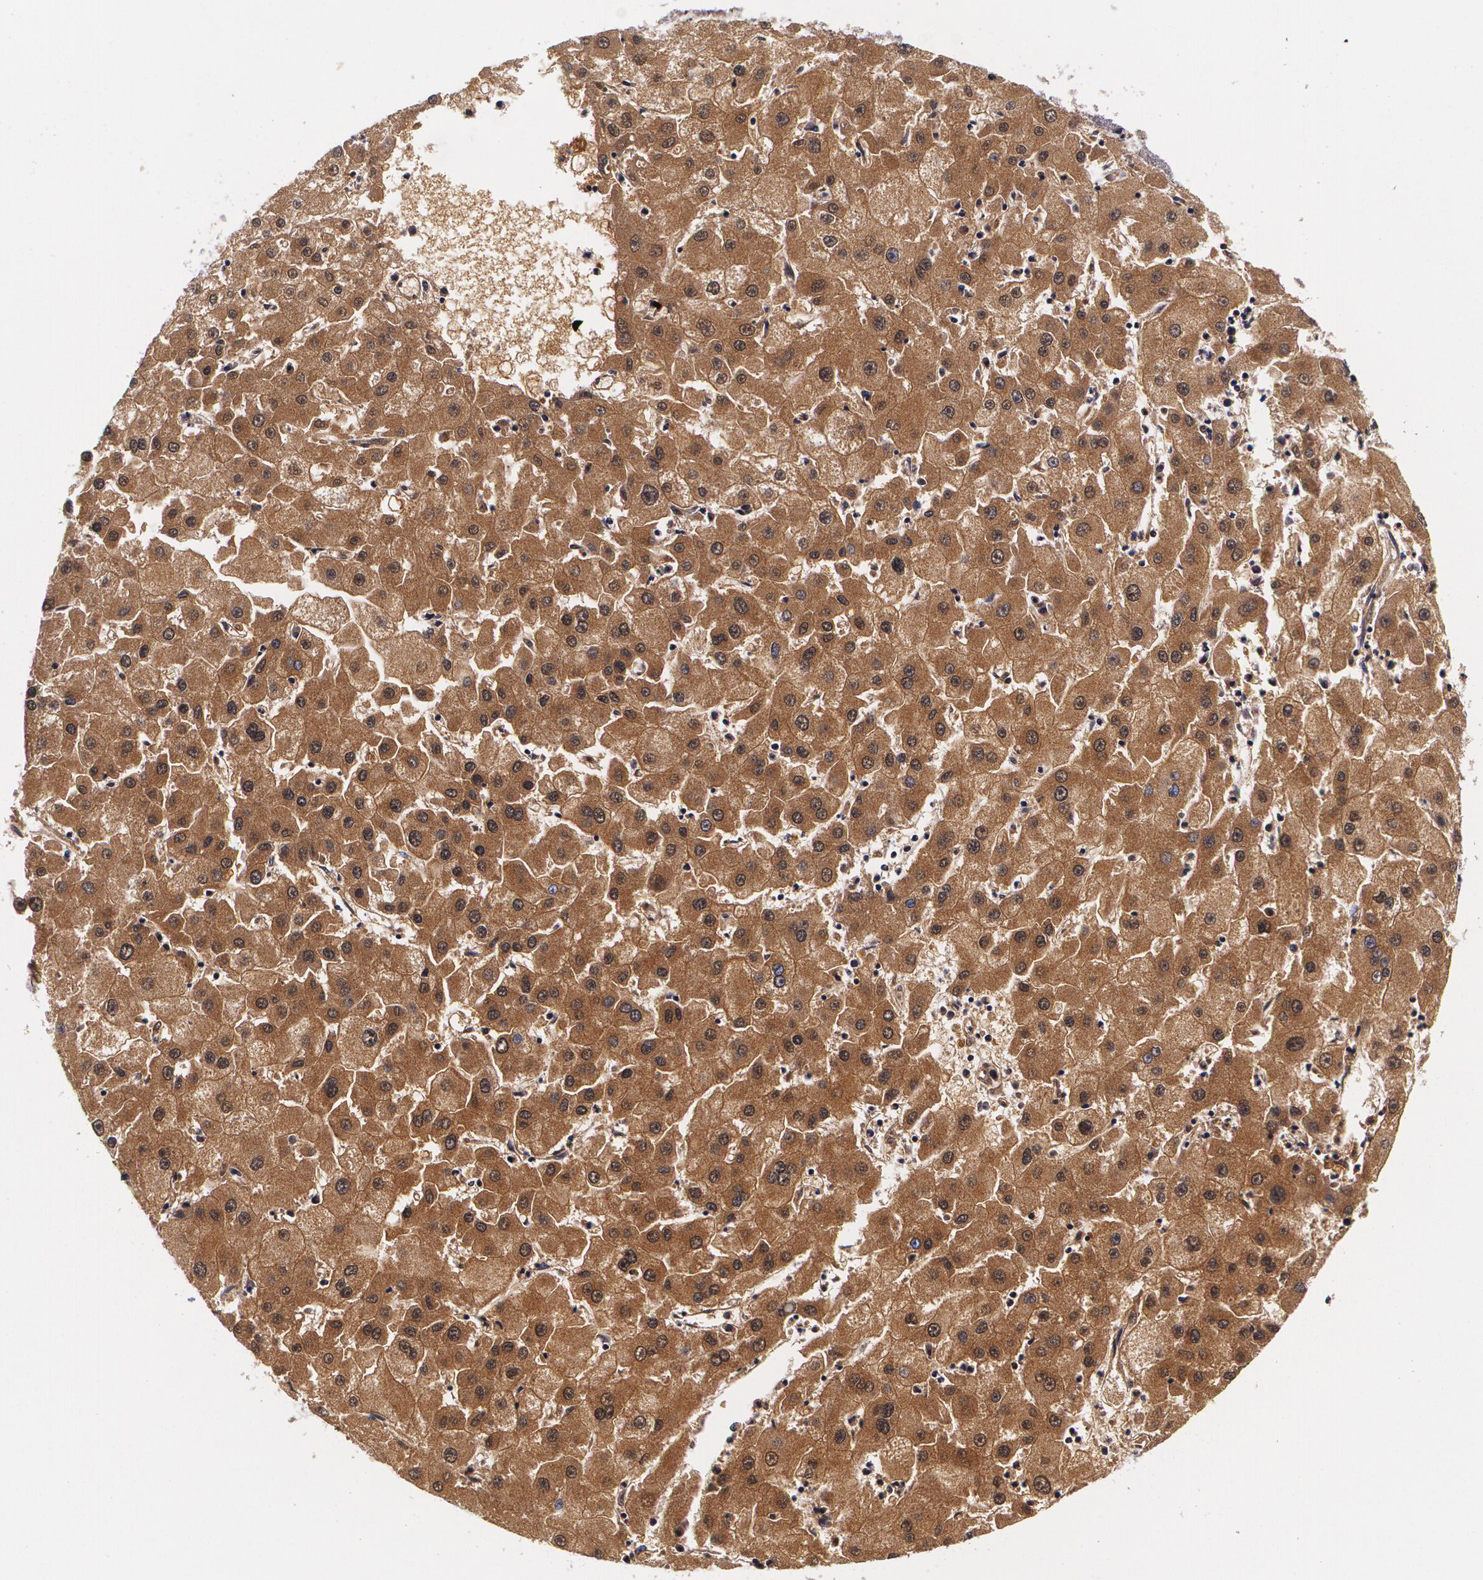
{"staining": {"intensity": "moderate", "quantity": ">75%", "location": "cytoplasmic/membranous"}, "tissue": "liver cancer", "cell_type": "Tumor cells", "image_type": "cancer", "snomed": [{"axis": "morphology", "description": "Carcinoma, Hepatocellular, NOS"}, {"axis": "topography", "description": "Liver"}], "caption": "High-power microscopy captured an IHC micrograph of hepatocellular carcinoma (liver), revealing moderate cytoplasmic/membranous staining in approximately >75% of tumor cells. Ihc stains the protein in brown and the nuclei are stained blue.", "gene": "TTR", "patient": {"sex": "male", "age": 72}}